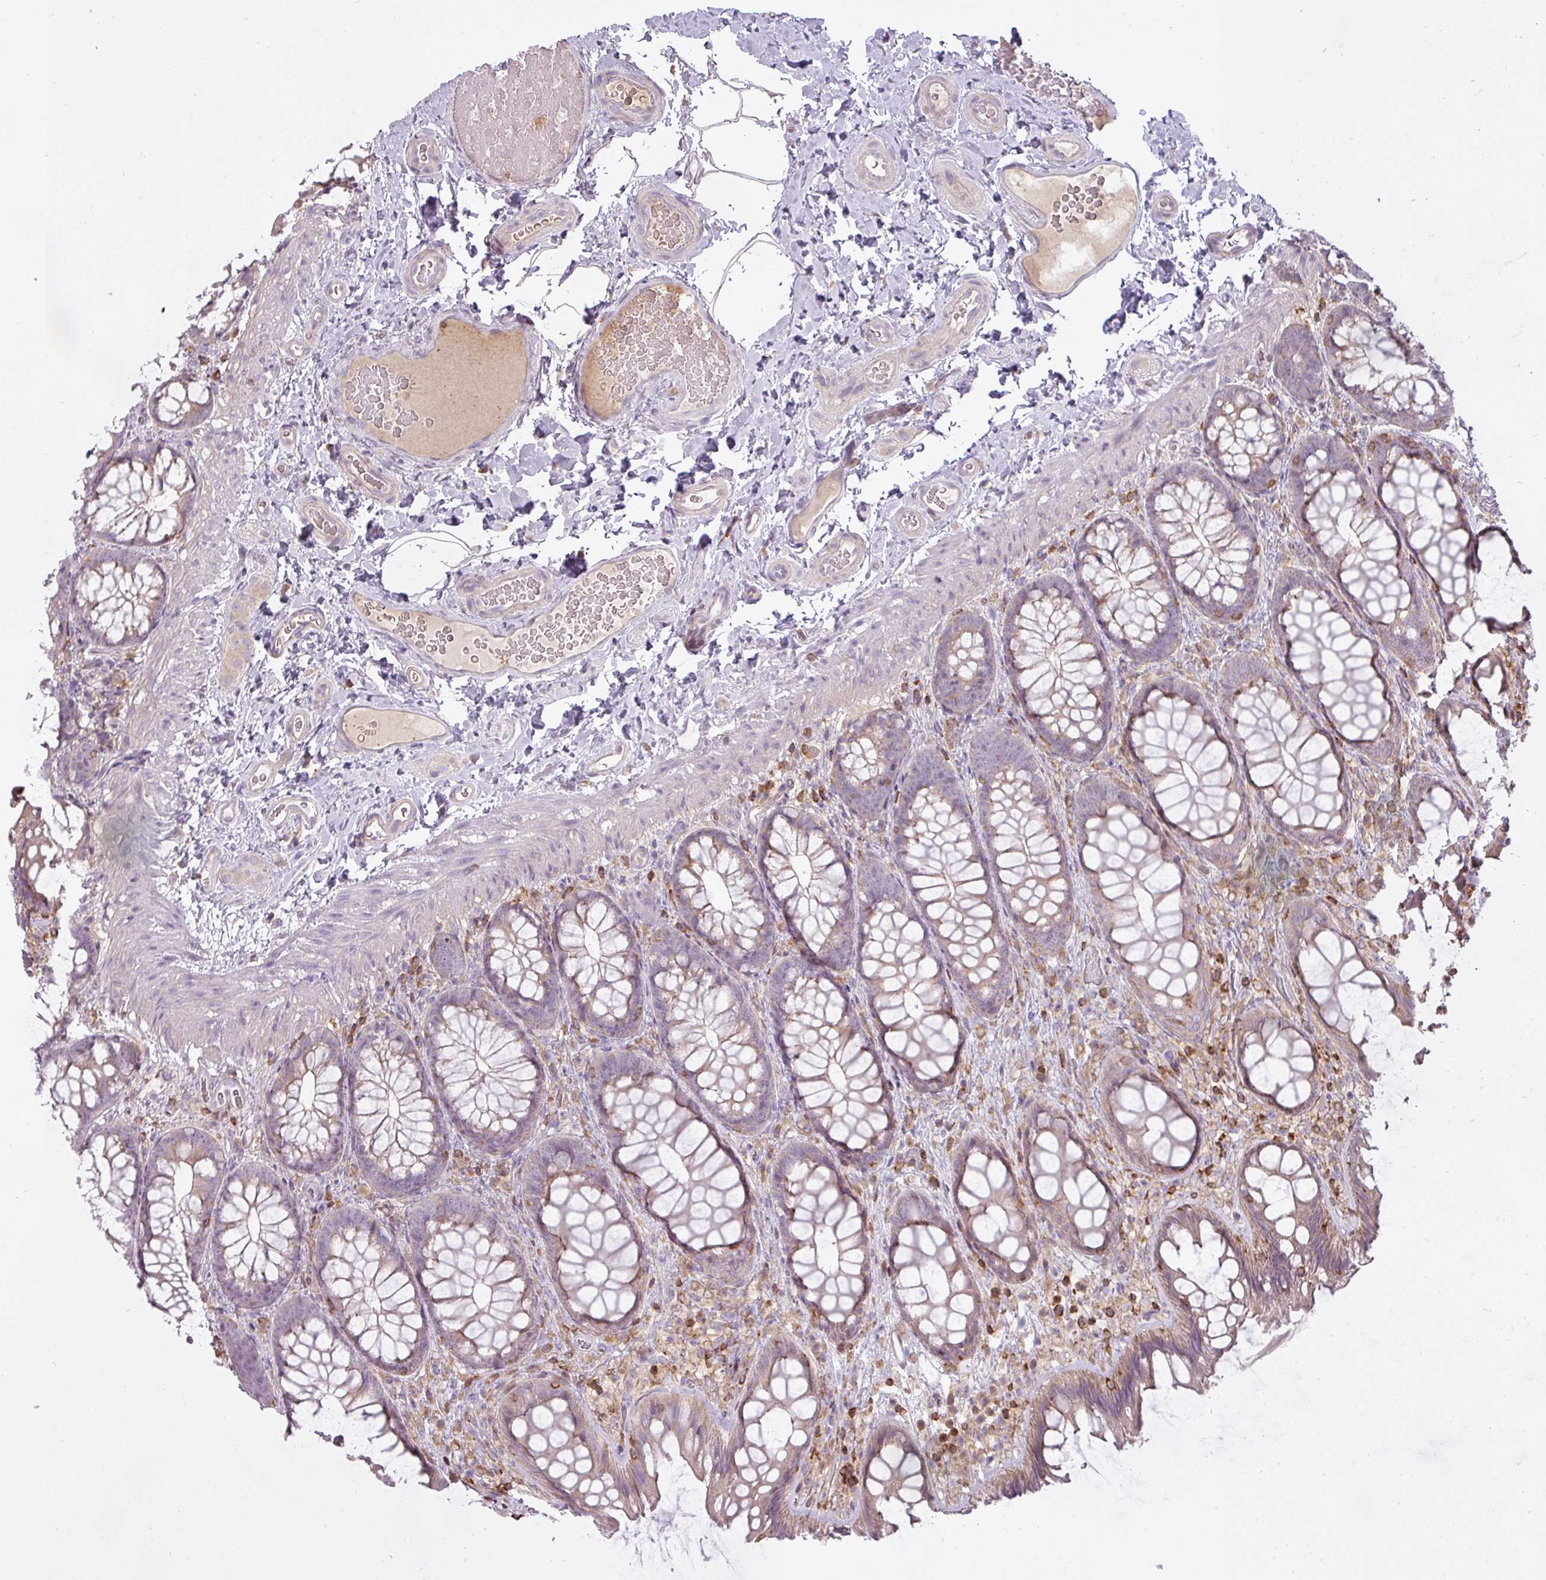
{"staining": {"intensity": "moderate", "quantity": "25%-75%", "location": "cytoplasmic/membranous"}, "tissue": "colon", "cell_type": "Endothelial cells", "image_type": "normal", "snomed": [{"axis": "morphology", "description": "Normal tissue, NOS"}, {"axis": "topography", "description": "Colon"}], "caption": "Immunohistochemistry micrograph of unremarkable colon: colon stained using IHC shows medium levels of moderate protein expression localized specifically in the cytoplasmic/membranous of endothelial cells, appearing as a cytoplasmic/membranous brown color.", "gene": "STK4", "patient": {"sex": "male", "age": 46}}